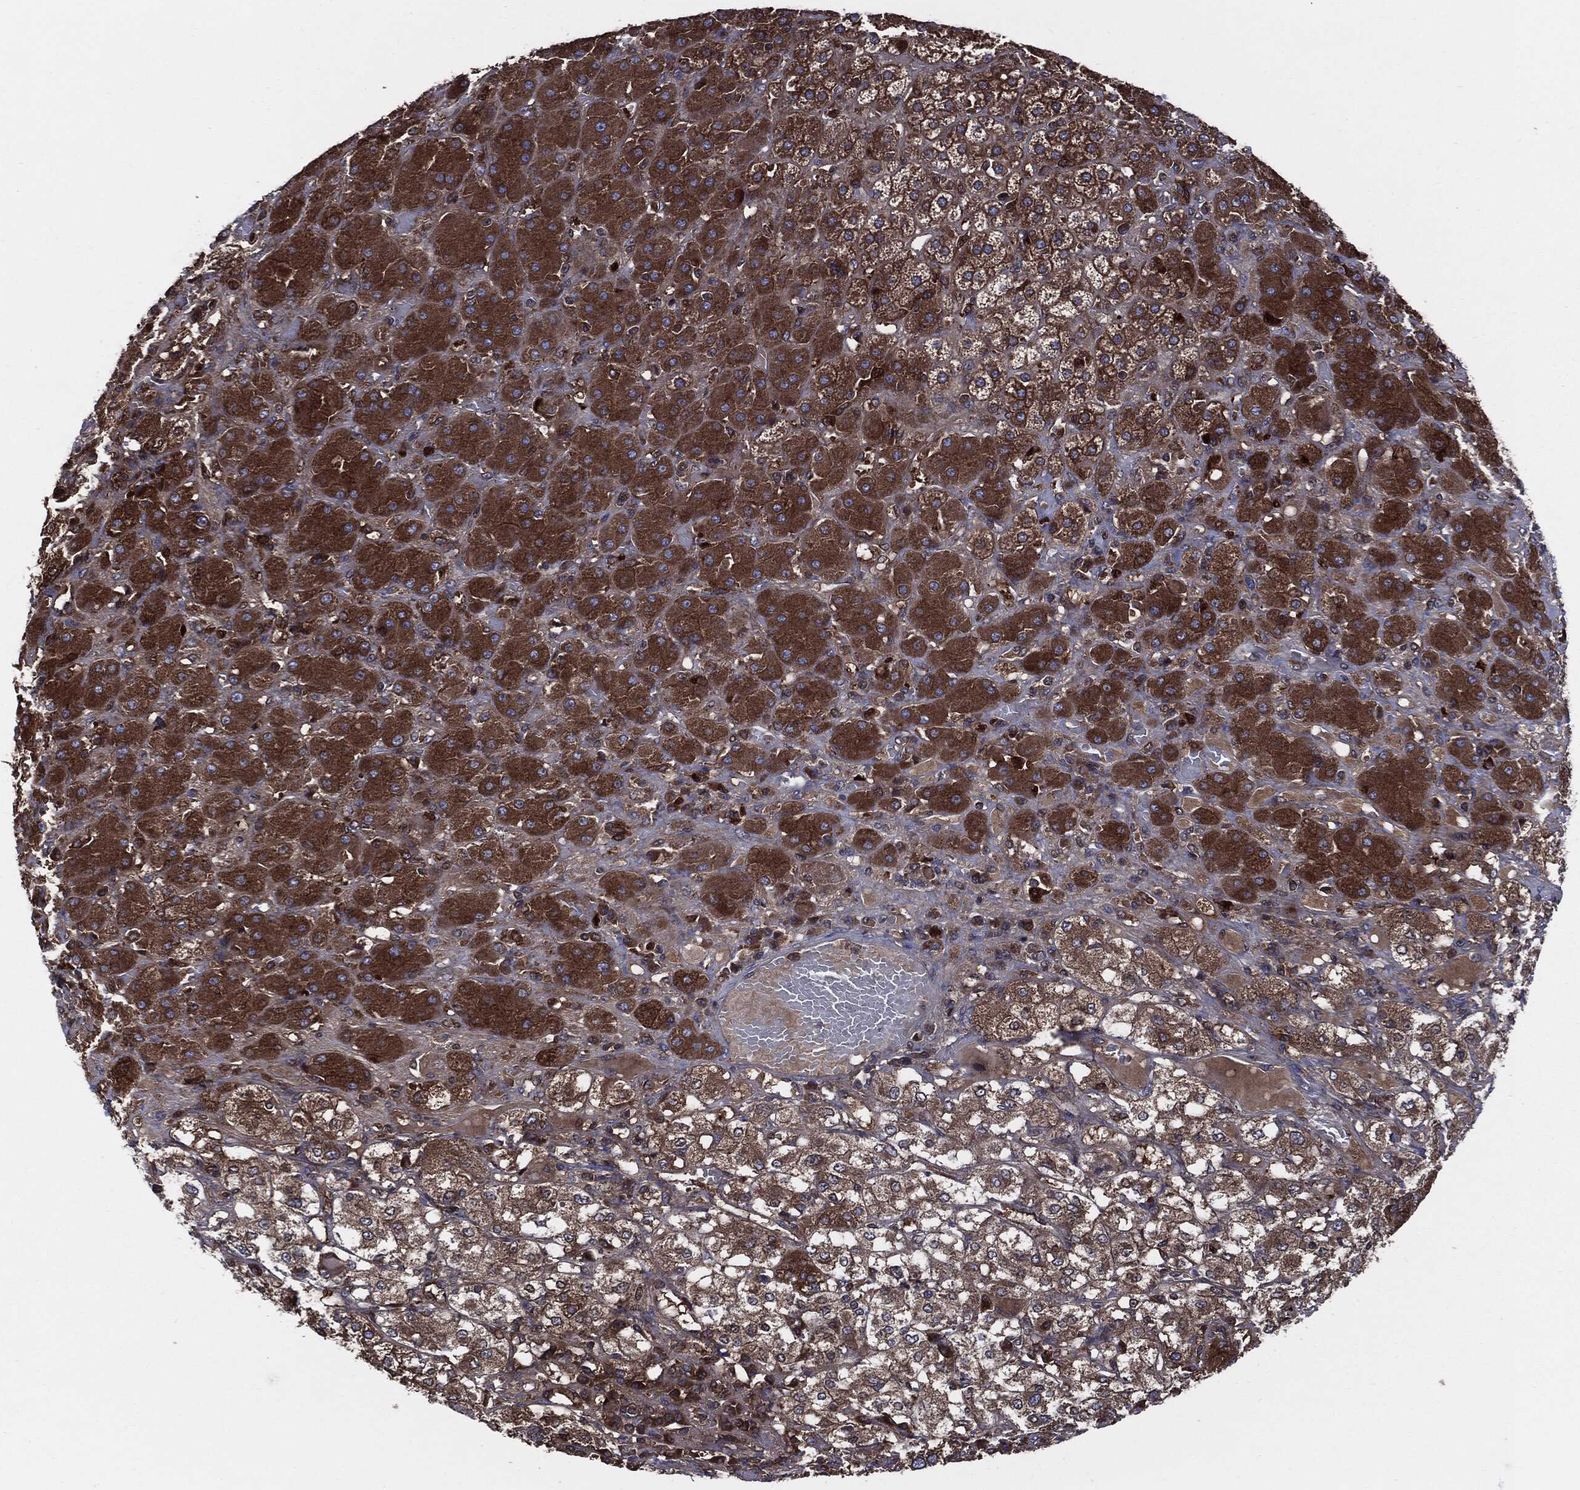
{"staining": {"intensity": "moderate", "quantity": ">75%", "location": "cytoplasmic/membranous"}, "tissue": "adrenal gland", "cell_type": "Glandular cells", "image_type": "normal", "snomed": [{"axis": "morphology", "description": "Normal tissue, NOS"}, {"axis": "topography", "description": "Adrenal gland"}], "caption": "About >75% of glandular cells in unremarkable human adrenal gland exhibit moderate cytoplasmic/membranous protein staining as visualized by brown immunohistochemical staining.", "gene": "XPNPEP1", "patient": {"sex": "male", "age": 70}}